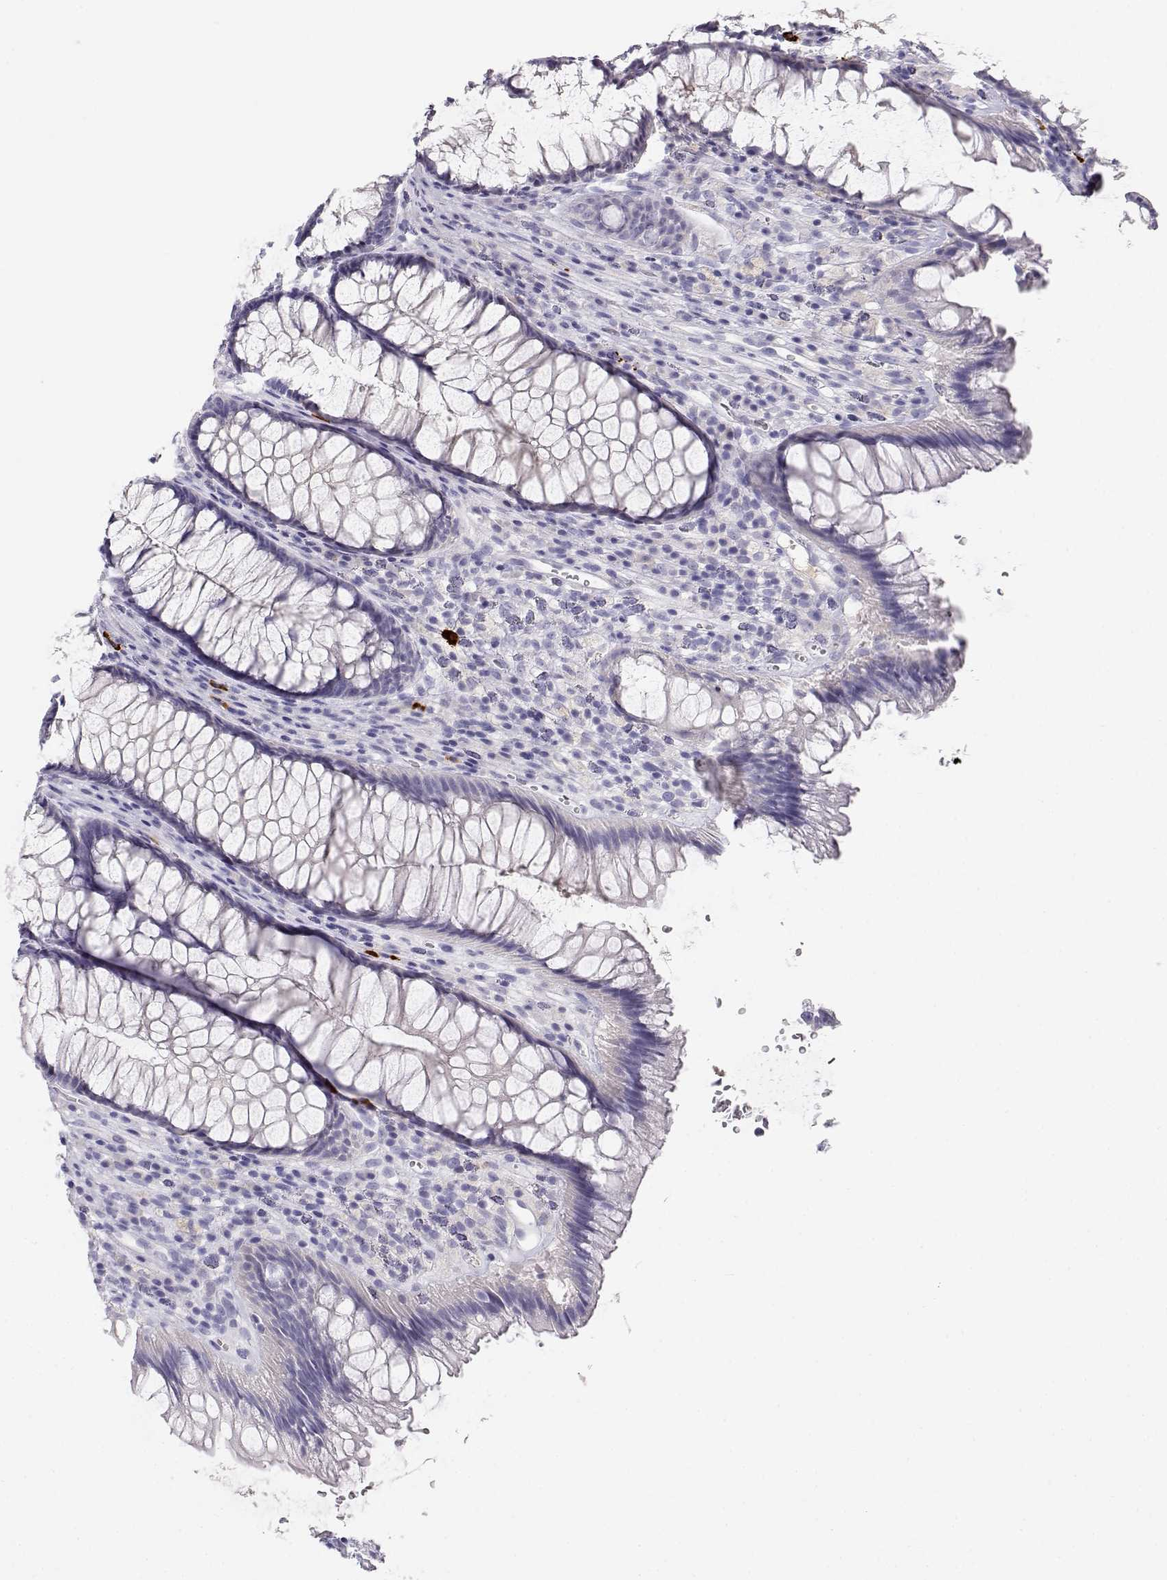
{"staining": {"intensity": "negative", "quantity": "none", "location": "none"}, "tissue": "rectum", "cell_type": "Glandular cells", "image_type": "normal", "snomed": [{"axis": "morphology", "description": "Normal tissue, NOS"}, {"axis": "topography", "description": "Smooth muscle"}, {"axis": "topography", "description": "Rectum"}], "caption": "High power microscopy photomicrograph of an immunohistochemistry (IHC) photomicrograph of benign rectum, revealing no significant staining in glandular cells.", "gene": "GPR174", "patient": {"sex": "male", "age": 53}}